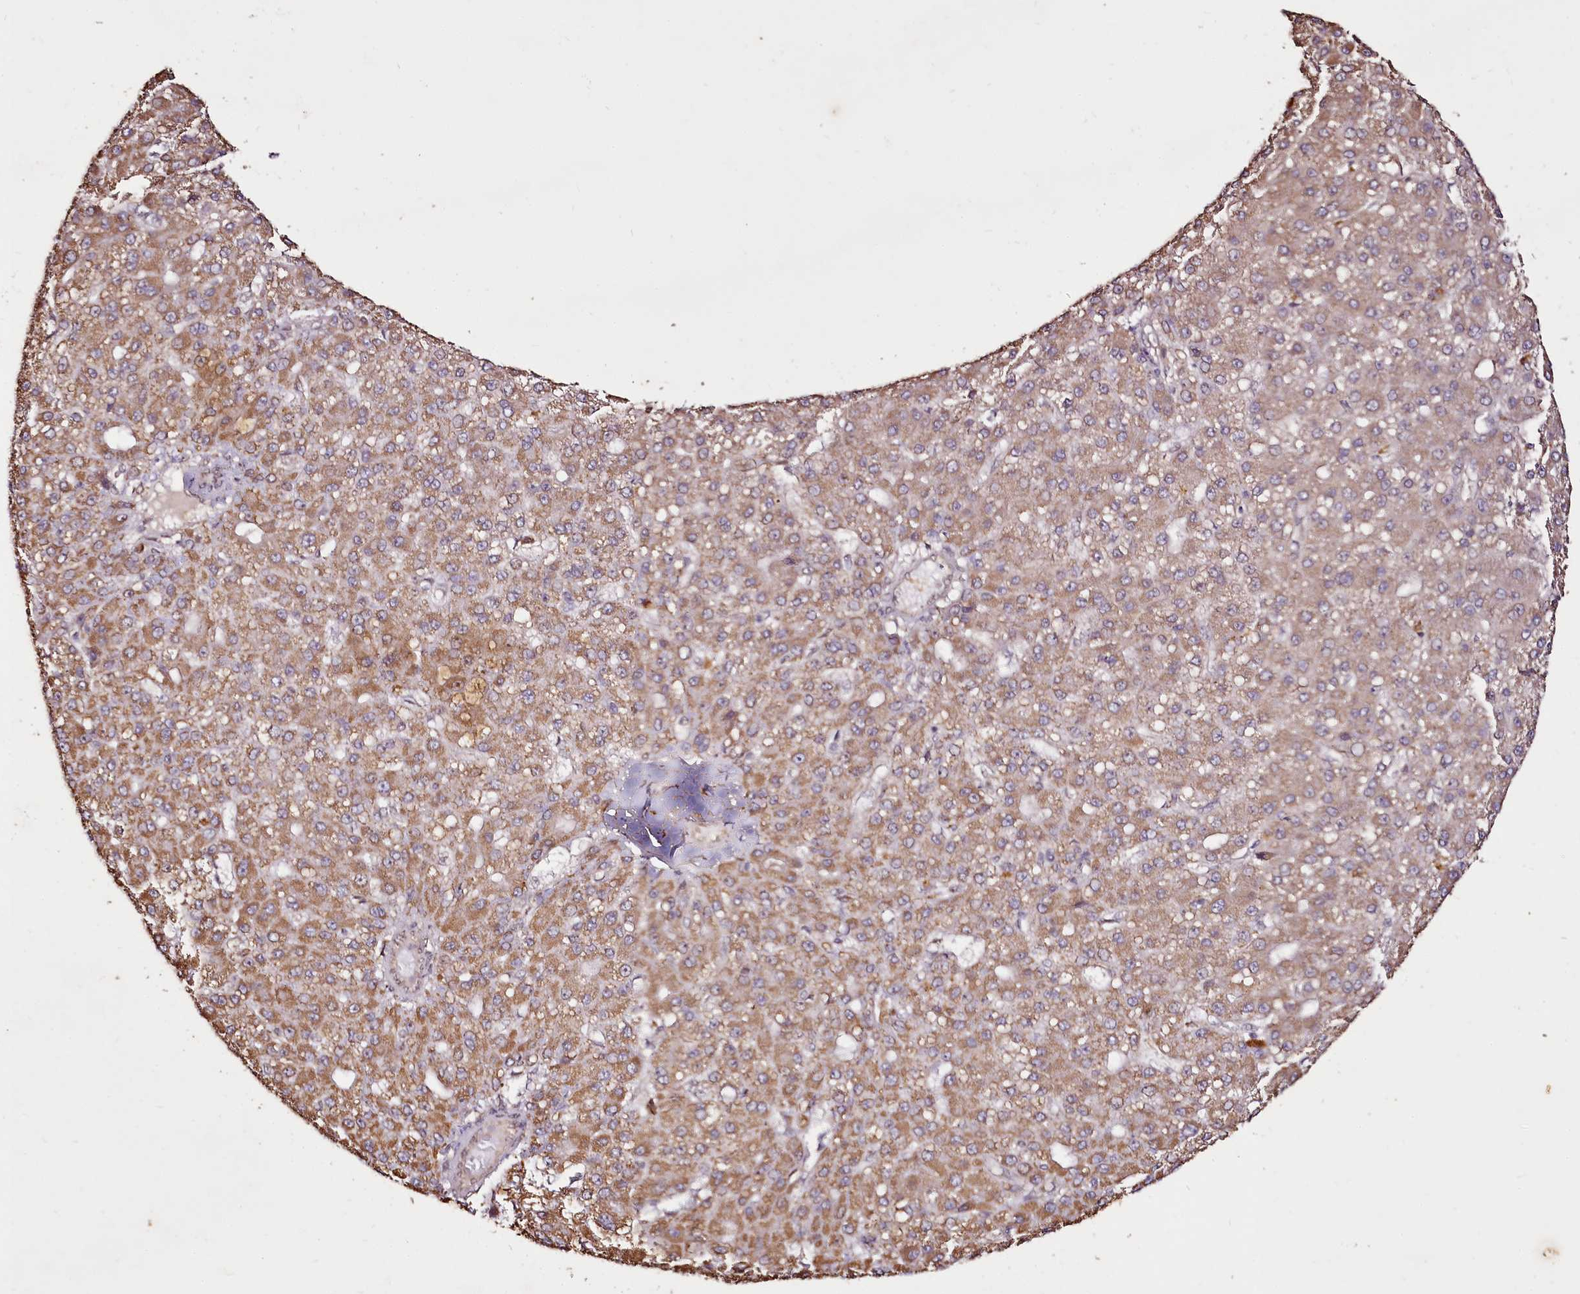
{"staining": {"intensity": "moderate", "quantity": ">75%", "location": "cytoplasmic/membranous"}, "tissue": "liver cancer", "cell_type": "Tumor cells", "image_type": "cancer", "snomed": [{"axis": "morphology", "description": "Carcinoma, Hepatocellular, NOS"}, {"axis": "topography", "description": "Liver"}], "caption": "There is medium levels of moderate cytoplasmic/membranous staining in tumor cells of liver cancer, as demonstrated by immunohistochemical staining (brown color).", "gene": "EDIL3", "patient": {"sex": "male", "age": 67}}